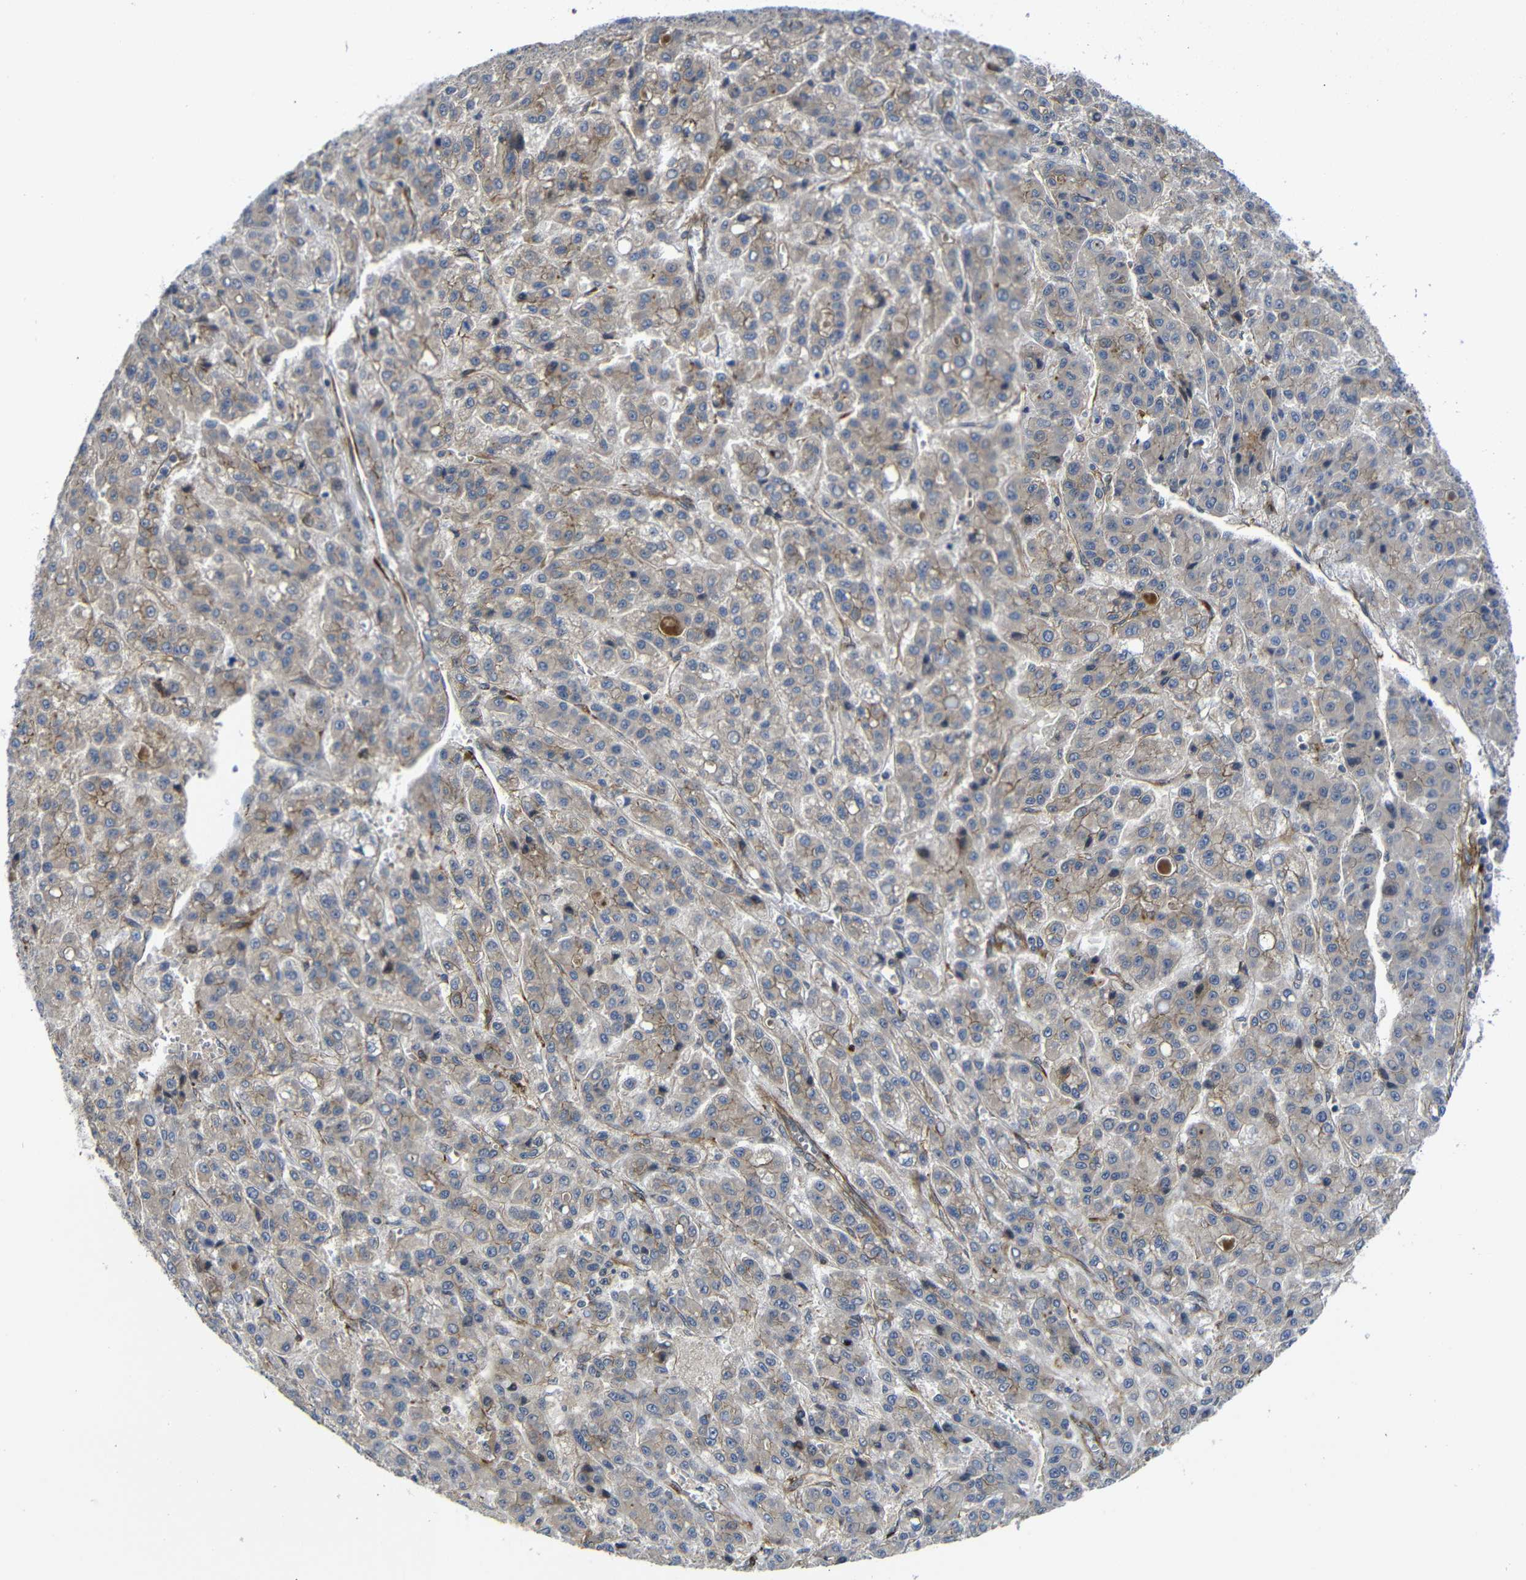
{"staining": {"intensity": "weak", "quantity": "25%-75%", "location": "cytoplasmic/membranous"}, "tissue": "liver cancer", "cell_type": "Tumor cells", "image_type": "cancer", "snomed": [{"axis": "morphology", "description": "Carcinoma, Hepatocellular, NOS"}, {"axis": "topography", "description": "Liver"}], "caption": "There is low levels of weak cytoplasmic/membranous positivity in tumor cells of liver hepatocellular carcinoma, as demonstrated by immunohistochemical staining (brown color).", "gene": "PARP14", "patient": {"sex": "male", "age": 70}}